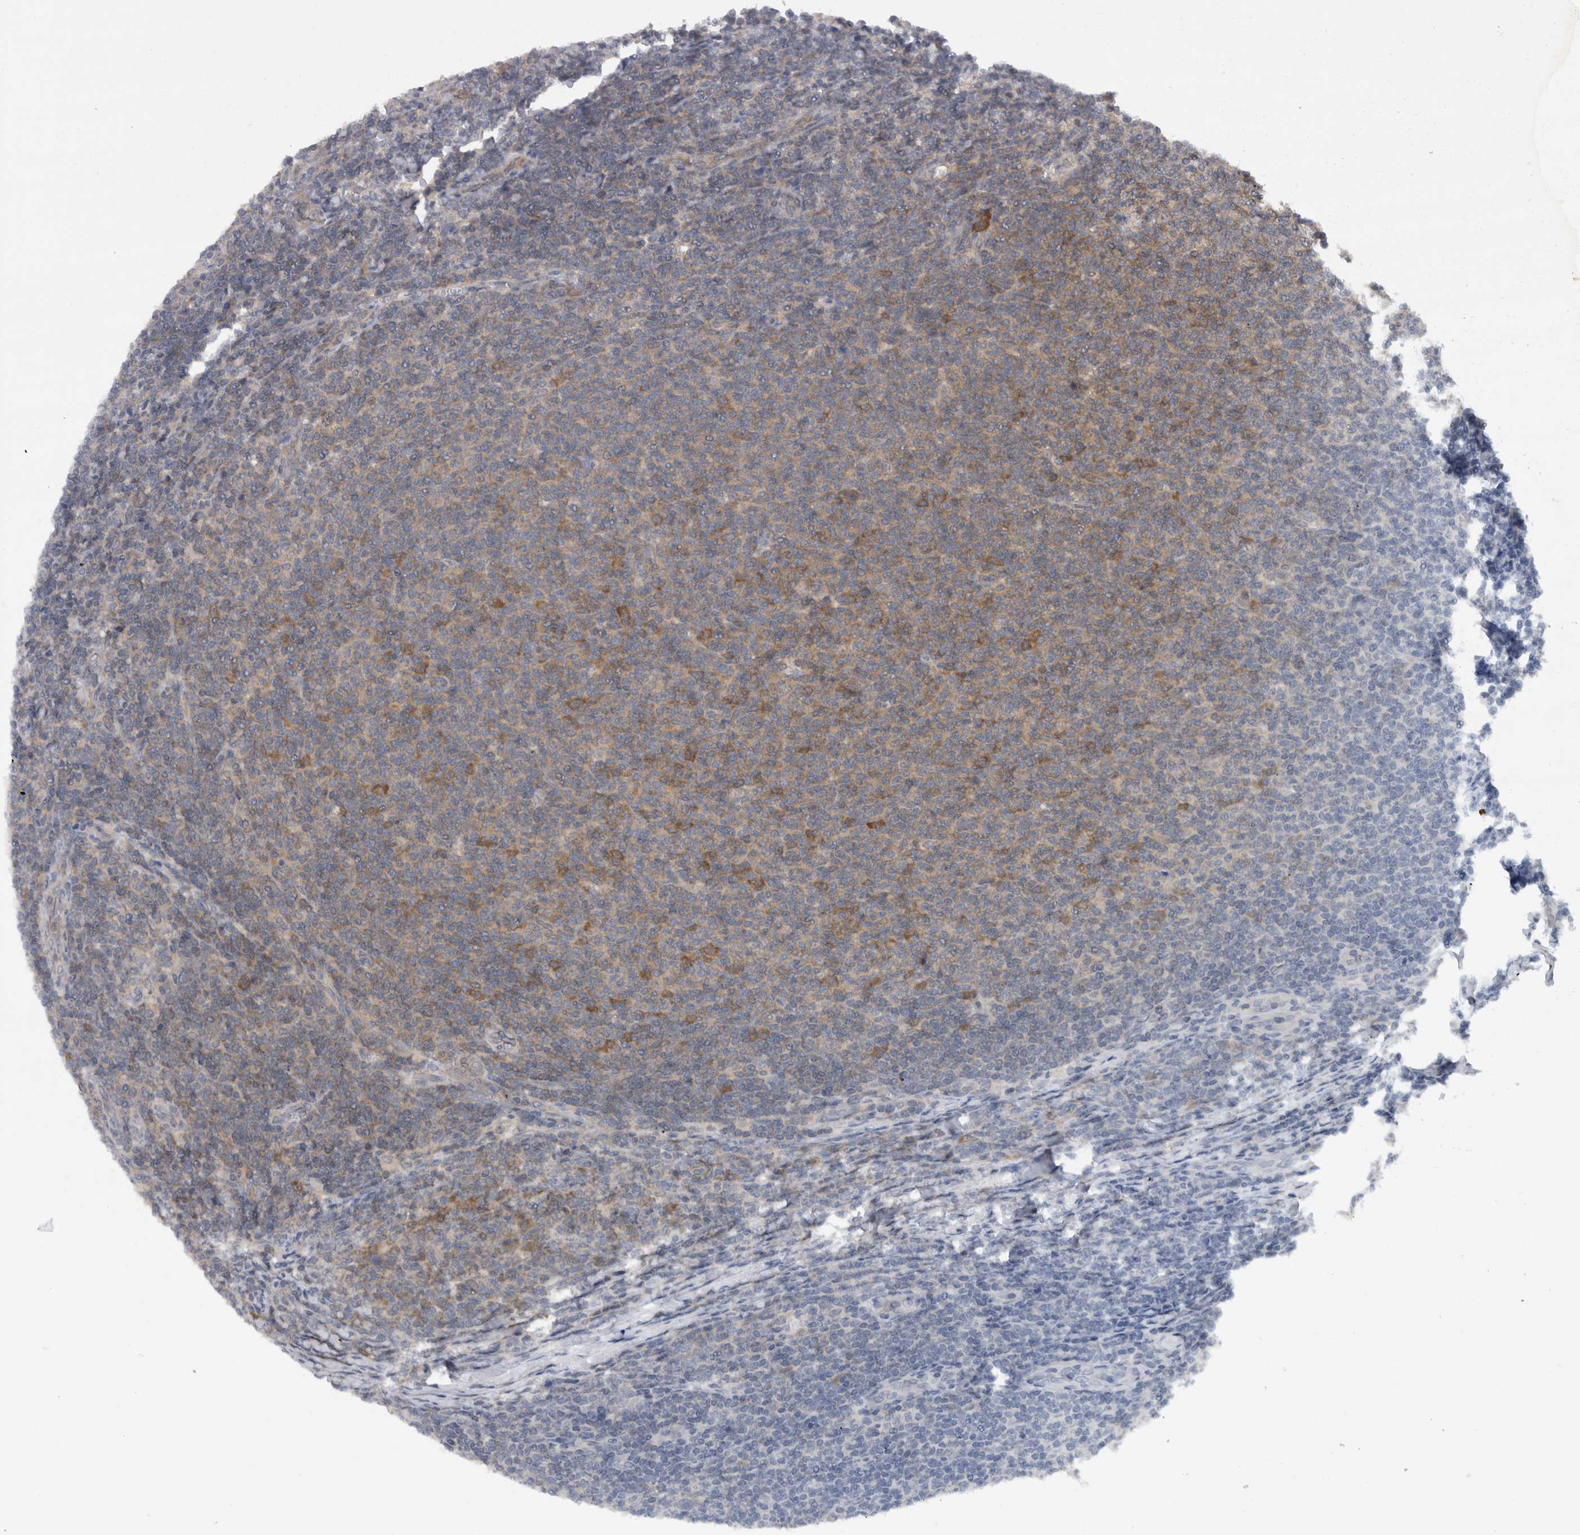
{"staining": {"intensity": "moderate", "quantity": "25%-75%", "location": "cytoplasmic/membranous"}, "tissue": "lymphoma", "cell_type": "Tumor cells", "image_type": "cancer", "snomed": [{"axis": "morphology", "description": "Malignant lymphoma, non-Hodgkin's type, Low grade"}, {"axis": "topography", "description": "Lymph node"}], "caption": "IHC of malignant lymphoma, non-Hodgkin's type (low-grade) demonstrates medium levels of moderate cytoplasmic/membranous expression in approximately 25%-75% of tumor cells.", "gene": "PDCD2", "patient": {"sex": "male", "age": 66}}